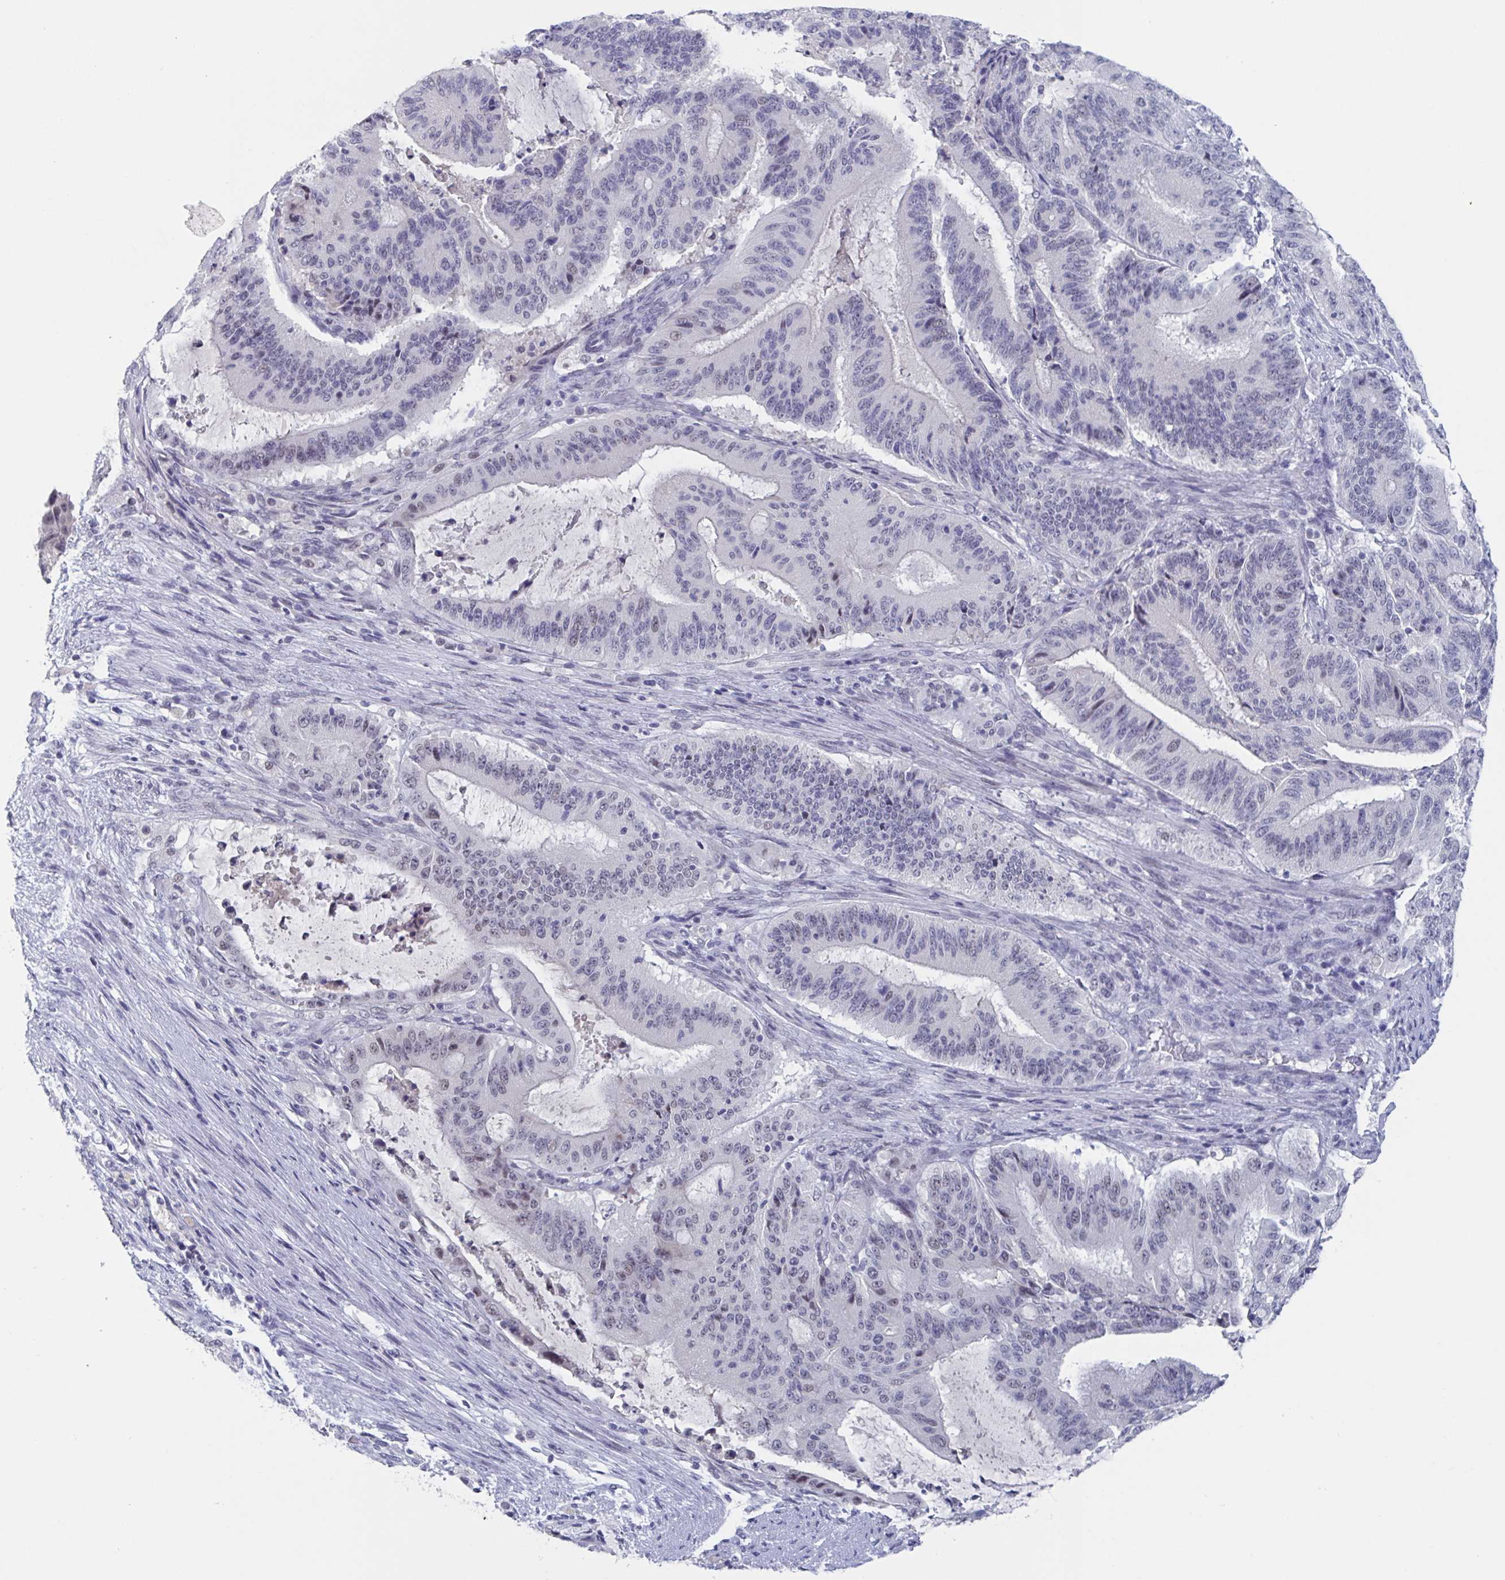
{"staining": {"intensity": "weak", "quantity": "<25%", "location": "nuclear"}, "tissue": "liver cancer", "cell_type": "Tumor cells", "image_type": "cancer", "snomed": [{"axis": "morphology", "description": "Normal tissue, NOS"}, {"axis": "morphology", "description": "Cholangiocarcinoma"}, {"axis": "topography", "description": "Liver"}, {"axis": "topography", "description": "Peripheral nerve tissue"}], "caption": "Histopathology image shows no significant protein staining in tumor cells of liver cancer.", "gene": "KDM4D", "patient": {"sex": "female", "age": 73}}